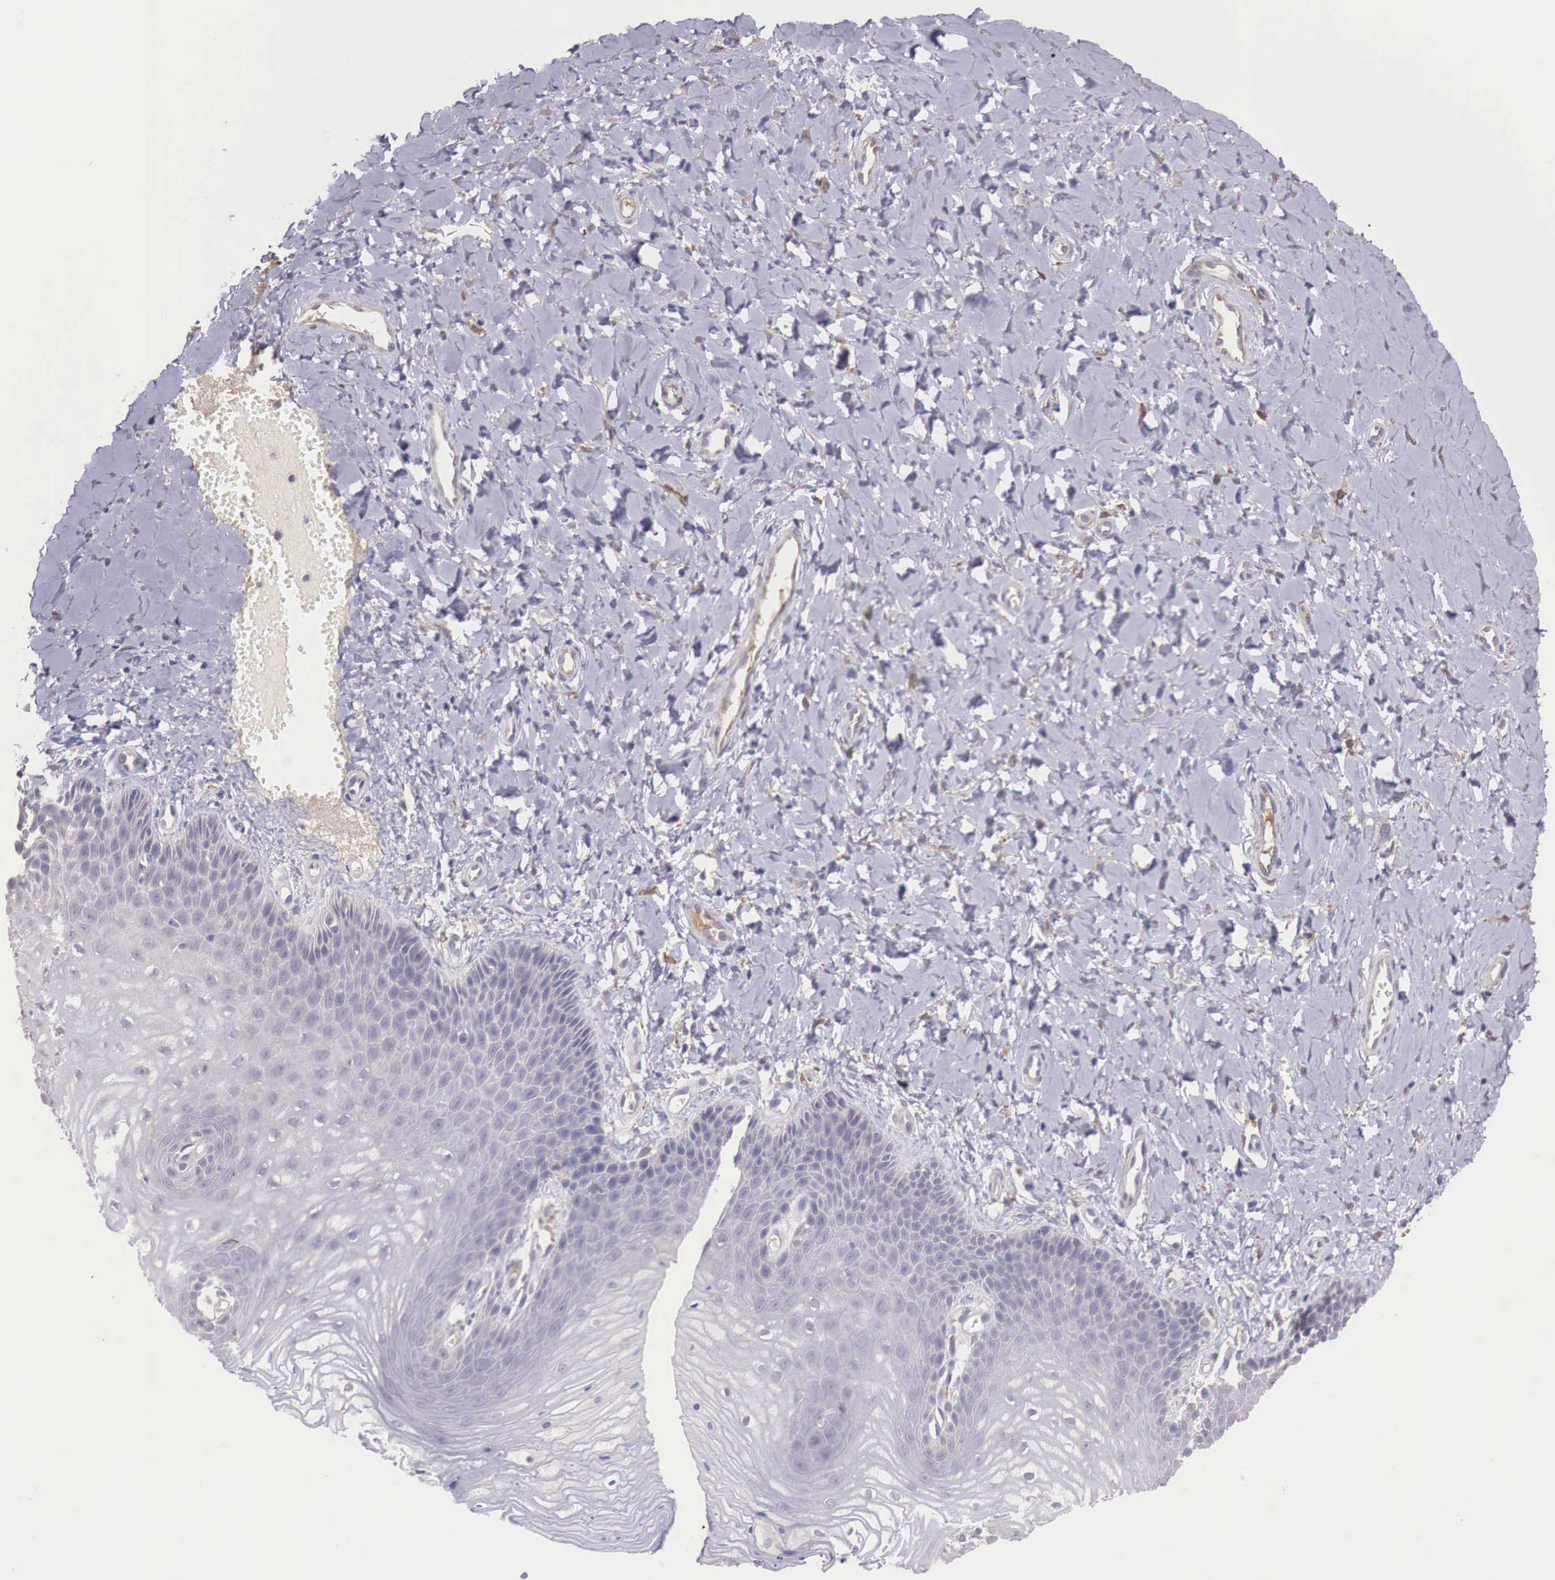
{"staining": {"intensity": "weak", "quantity": "<25%", "location": "cytoplasmic/membranous"}, "tissue": "vagina", "cell_type": "Squamous epithelial cells", "image_type": "normal", "snomed": [{"axis": "morphology", "description": "Normal tissue, NOS"}, {"axis": "topography", "description": "Vagina"}], "caption": "Vagina was stained to show a protein in brown. There is no significant positivity in squamous epithelial cells. (DAB (3,3'-diaminobenzidine) immunohistochemistry (IHC) with hematoxylin counter stain).", "gene": "CHRDL1", "patient": {"sex": "female", "age": 68}}